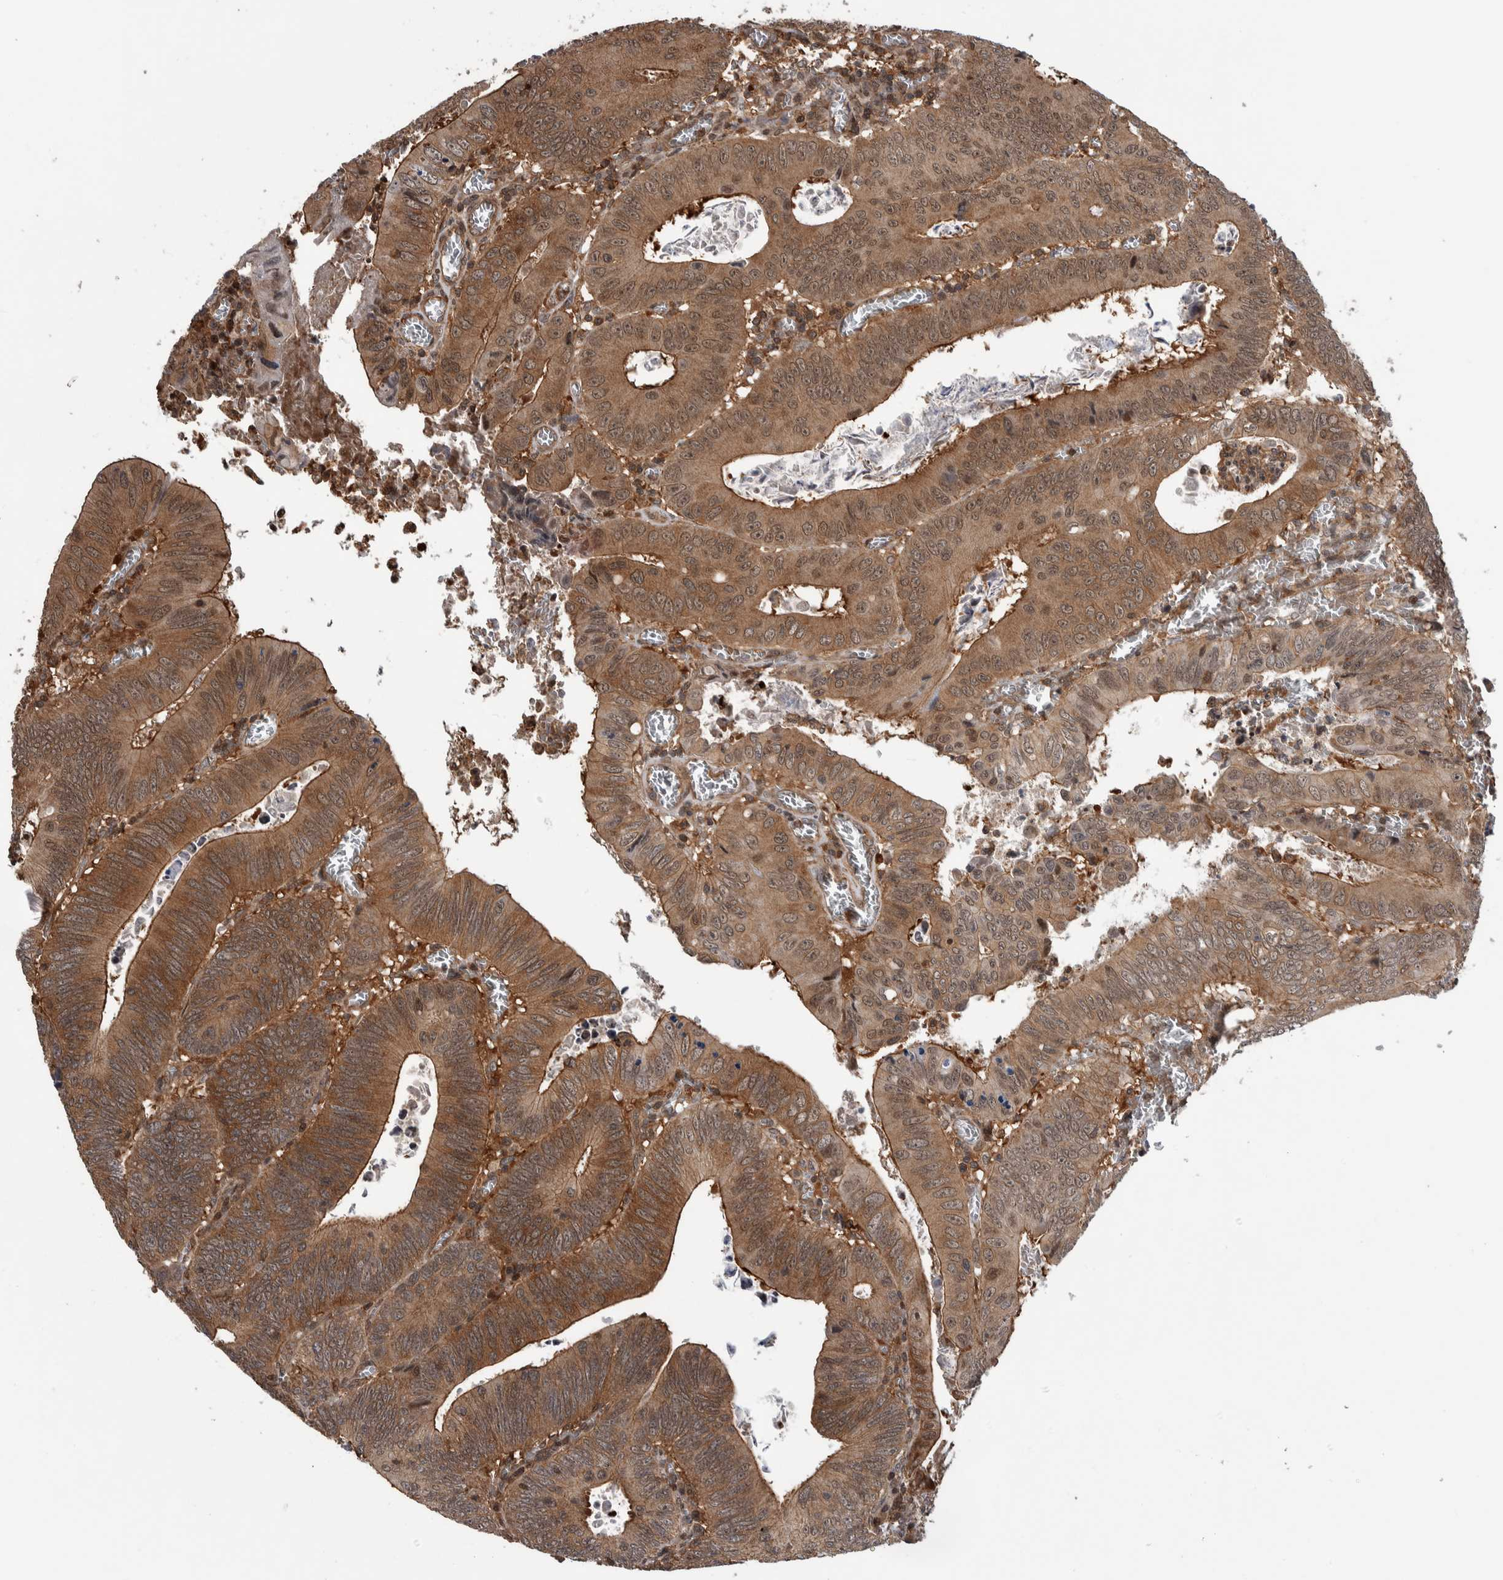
{"staining": {"intensity": "moderate", "quantity": ">75%", "location": "cytoplasmic/membranous"}, "tissue": "colorectal cancer", "cell_type": "Tumor cells", "image_type": "cancer", "snomed": [{"axis": "morphology", "description": "Inflammation, NOS"}, {"axis": "morphology", "description": "Adenocarcinoma, NOS"}, {"axis": "topography", "description": "Colon"}], "caption": "The micrograph exhibits staining of adenocarcinoma (colorectal), revealing moderate cytoplasmic/membranous protein expression (brown color) within tumor cells. (DAB (3,3'-diaminobenzidine) = brown stain, brightfield microscopy at high magnification).", "gene": "ARFGEF1", "patient": {"sex": "male", "age": 72}}